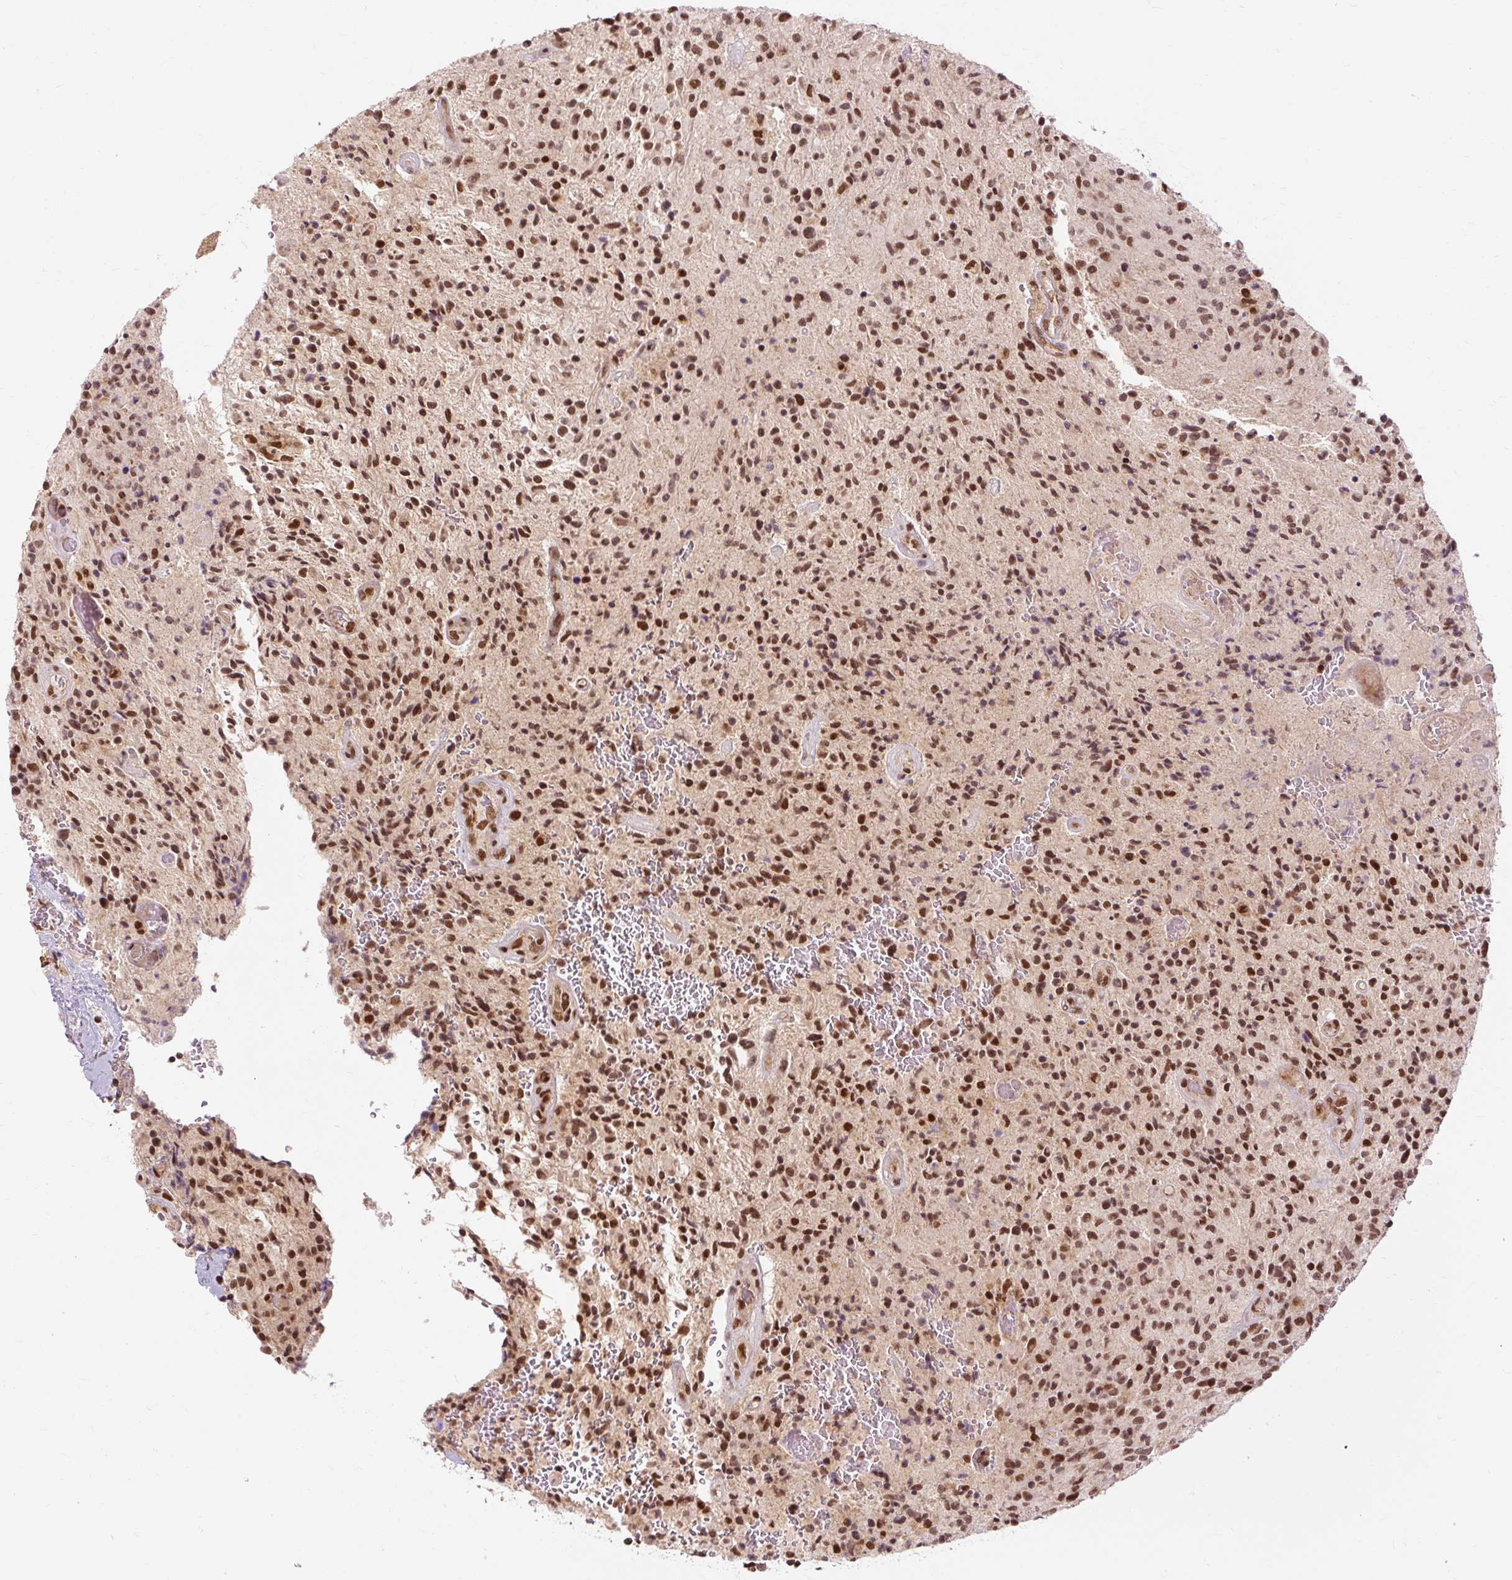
{"staining": {"intensity": "strong", "quantity": ">75%", "location": "nuclear"}, "tissue": "glioma", "cell_type": "Tumor cells", "image_type": "cancer", "snomed": [{"axis": "morphology", "description": "Normal tissue, NOS"}, {"axis": "morphology", "description": "Glioma, malignant, High grade"}, {"axis": "topography", "description": "Cerebral cortex"}], "caption": "Immunohistochemistry of human glioma displays high levels of strong nuclear staining in approximately >75% of tumor cells.", "gene": "CSTF1", "patient": {"sex": "male", "age": 56}}